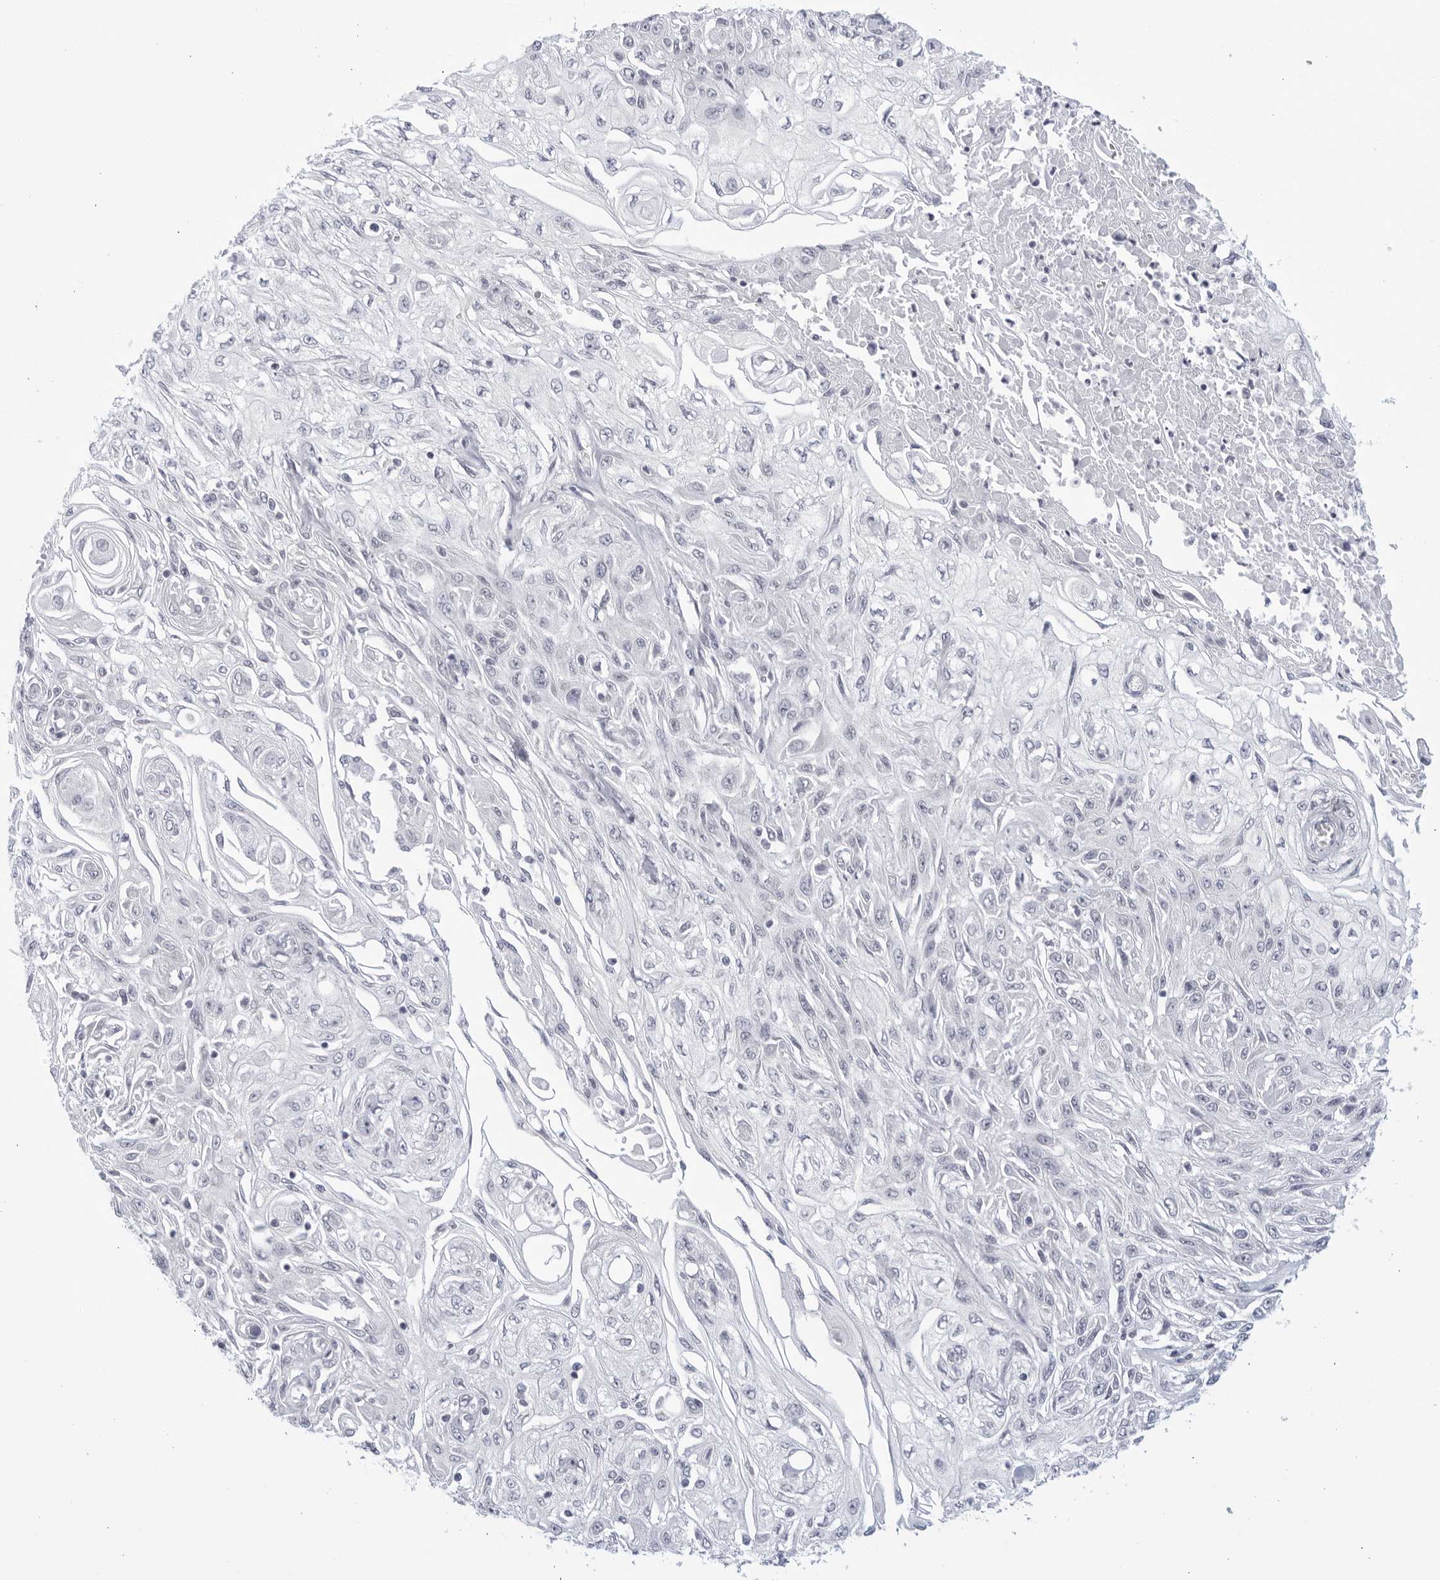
{"staining": {"intensity": "negative", "quantity": "none", "location": "none"}, "tissue": "skin cancer", "cell_type": "Tumor cells", "image_type": "cancer", "snomed": [{"axis": "morphology", "description": "Squamous cell carcinoma, NOS"}, {"axis": "morphology", "description": "Squamous cell carcinoma, metastatic, NOS"}, {"axis": "topography", "description": "Skin"}, {"axis": "topography", "description": "Lymph node"}], "caption": "Skin cancer stained for a protein using immunohistochemistry (IHC) demonstrates no expression tumor cells.", "gene": "WDTC1", "patient": {"sex": "male", "age": 75}}